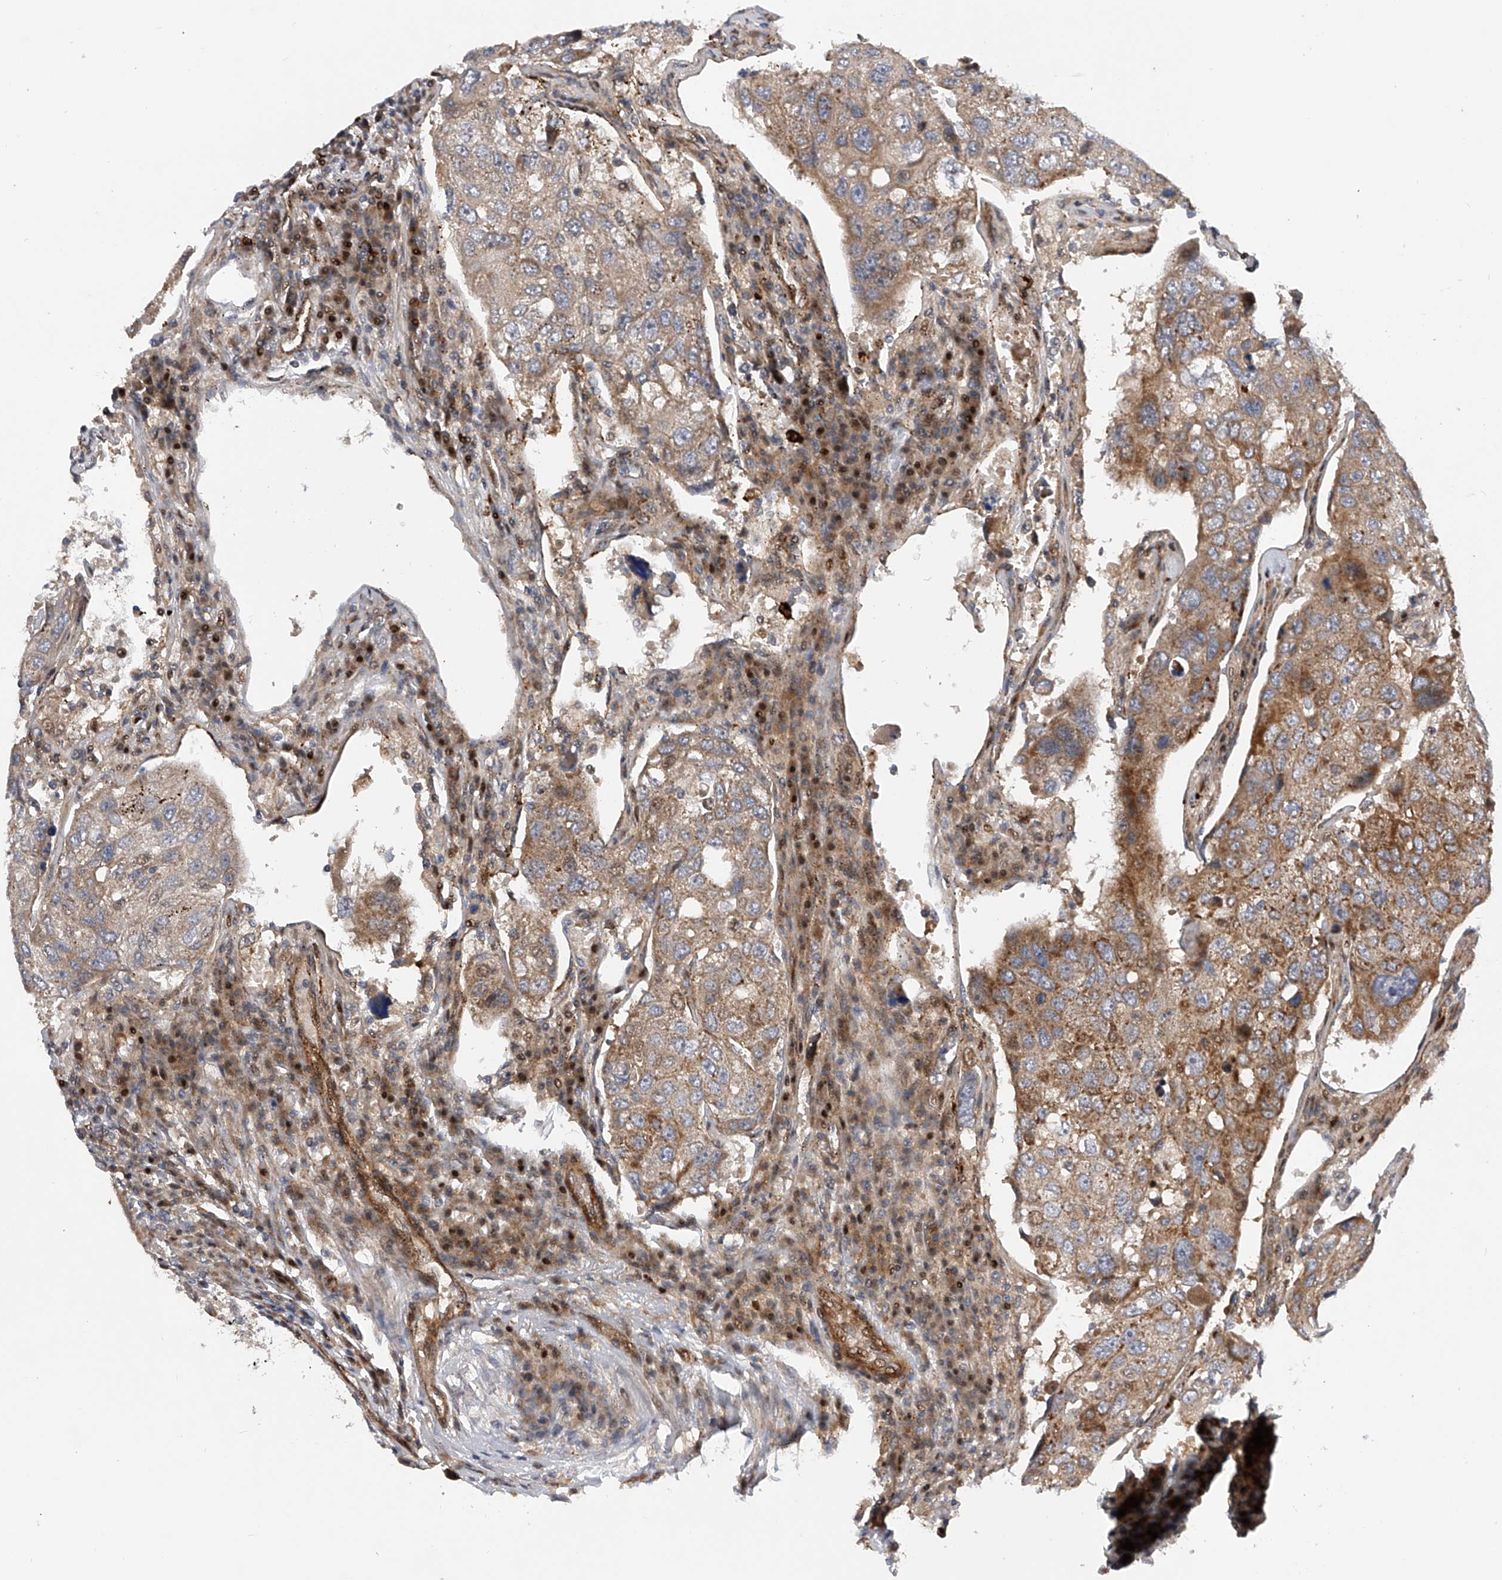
{"staining": {"intensity": "moderate", "quantity": ">75%", "location": "cytoplasmic/membranous"}, "tissue": "urothelial cancer", "cell_type": "Tumor cells", "image_type": "cancer", "snomed": [{"axis": "morphology", "description": "Urothelial carcinoma, High grade"}, {"axis": "topography", "description": "Lymph node"}, {"axis": "topography", "description": "Urinary bladder"}], "caption": "Immunohistochemistry (IHC) staining of urothelial cancer, which displays medium levels of moderate cytoplasmic/membranous expression in about >75% of tumor cells indicating moderate cytoplasmic/membranous protein expression. The staining was performed using DAB (brown) for protein detection and nuclei were counterstained in hematoxylin (blue).", "gene": "PDSS2", "patient": {"sex": "male", "age": 51}}